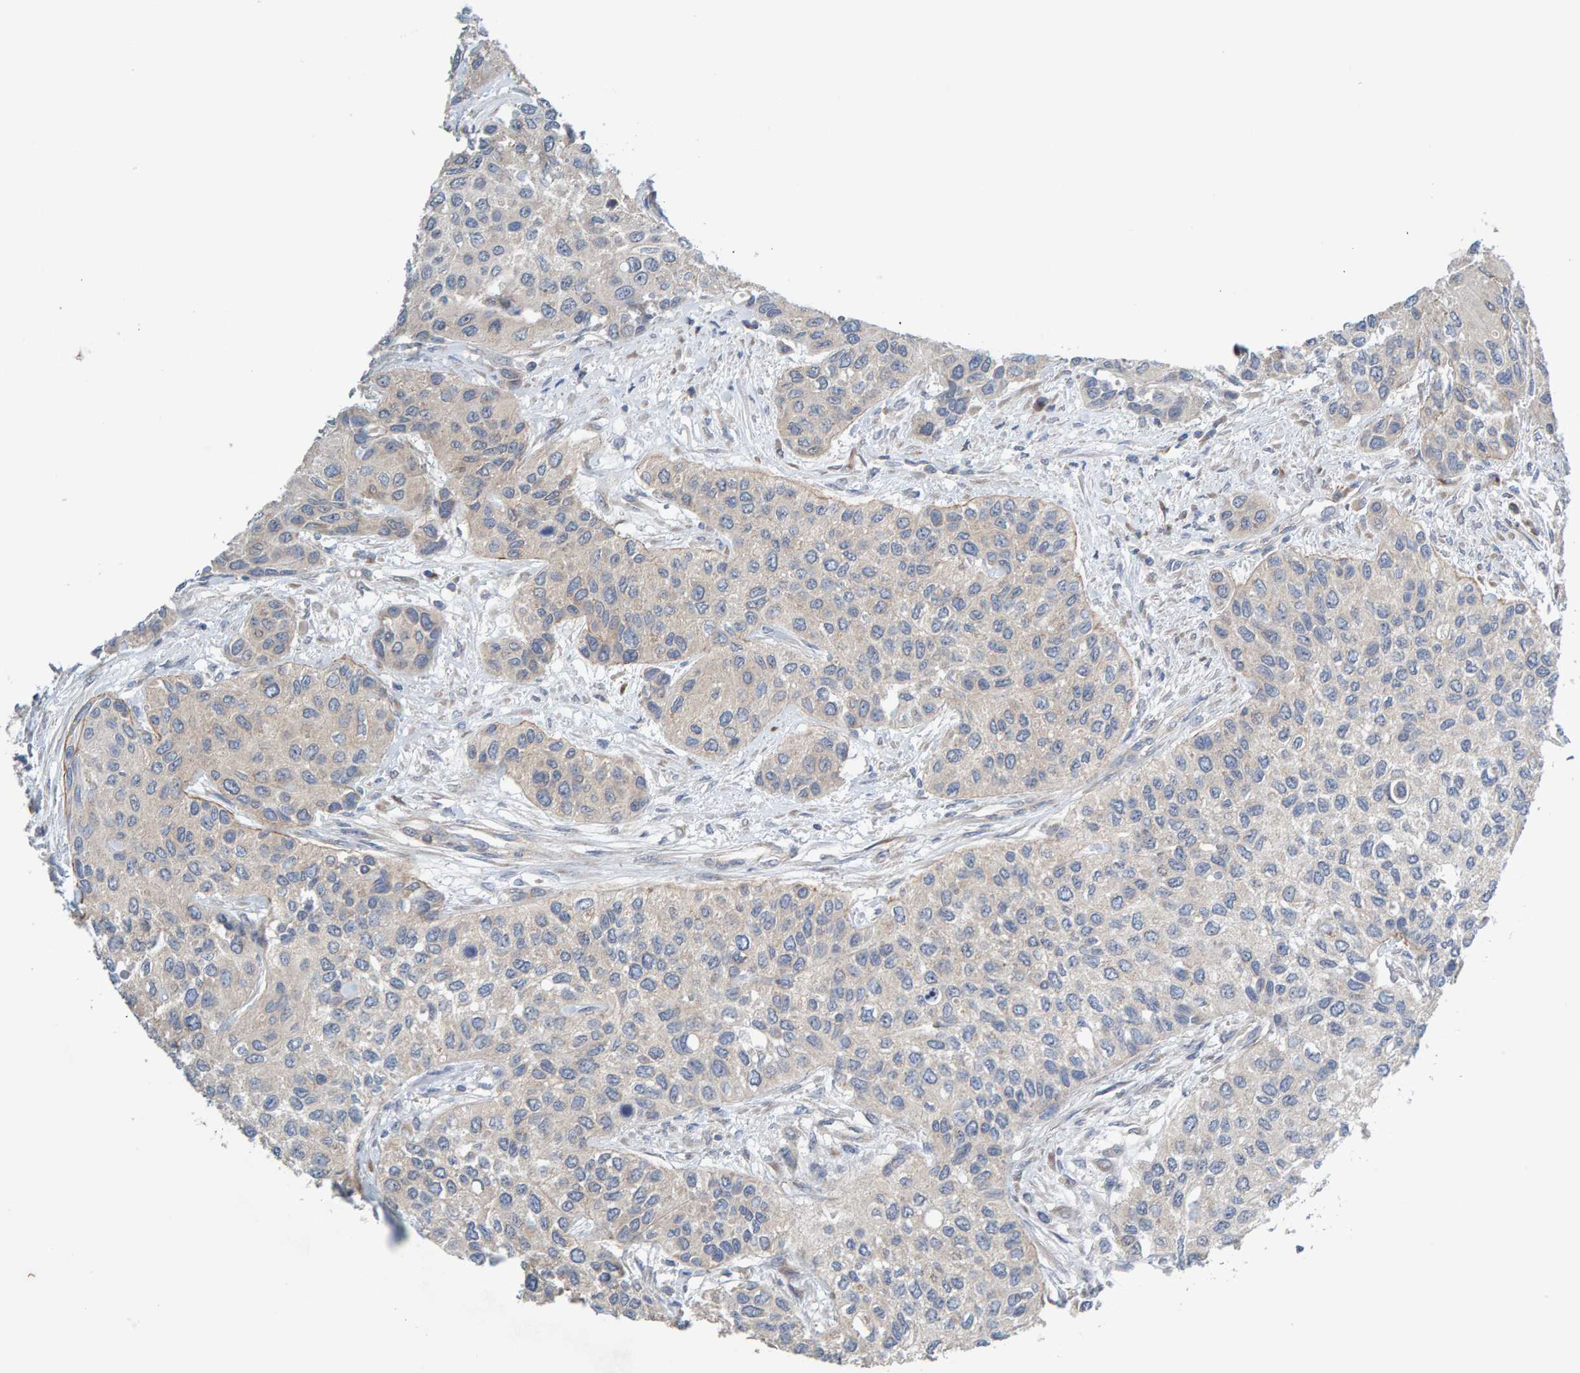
{"staining": {"intensity": "negative", "quantity": "none", "location": "none"}, "tissue": "urothelial cancer", "cell_type": "Tumor cells", "image_type": "cancer", "snomed": [{"axis": "morphology", "description": "Urothelial carcinoma, High grade"}, {"axis": "topography", "description": "Urinary bladder"}], "caption": "Immunohistochemistry (IHC) of human urothelial cancer reveals no staining in tumor cells.", "gene": "CCM2", "patient": {"sex": "female", "age": 56}}